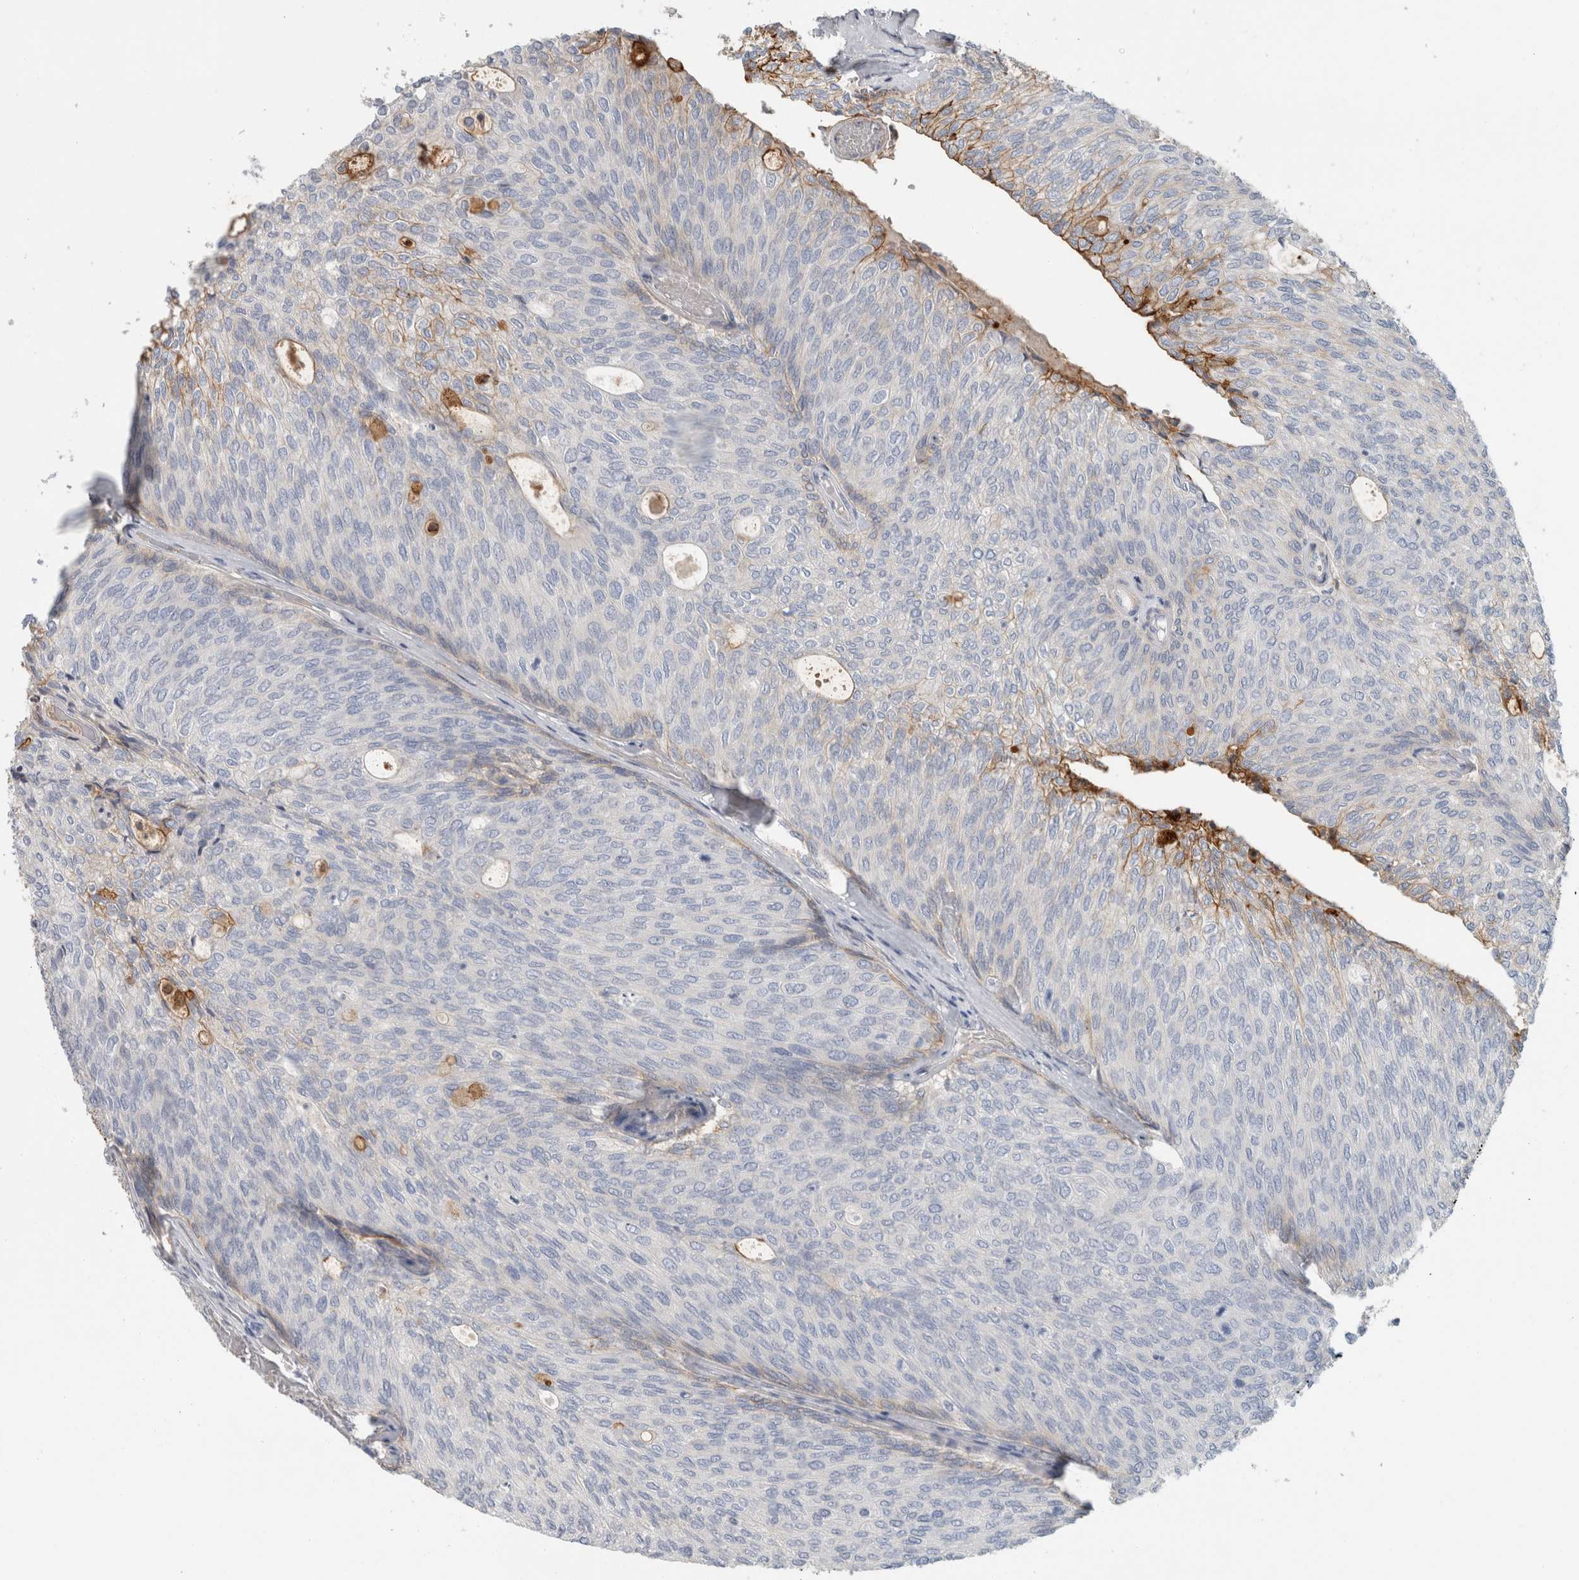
{"staining": {"intensity": "moderate", "quantity": "<25%", "location": "cytoplasmic/membranous"}, "tissue": "urothelial cancer", "cell_type": "Tumor cells", "image_type": "cancer", "snomed": [{"axis": "morphology", "description": "Urothelial carcinoma, Low grade"}, {"axis": "topography", "description": "Urinary bladder"}], "caption": "This is an image of IHC staining of low-grade urothelial carcinoma, which shows moderate positivity in the cytoplasmic/membranous of tumor cells.", "gene": "CD55", "patient": {"sex": "female", "age": 79}}